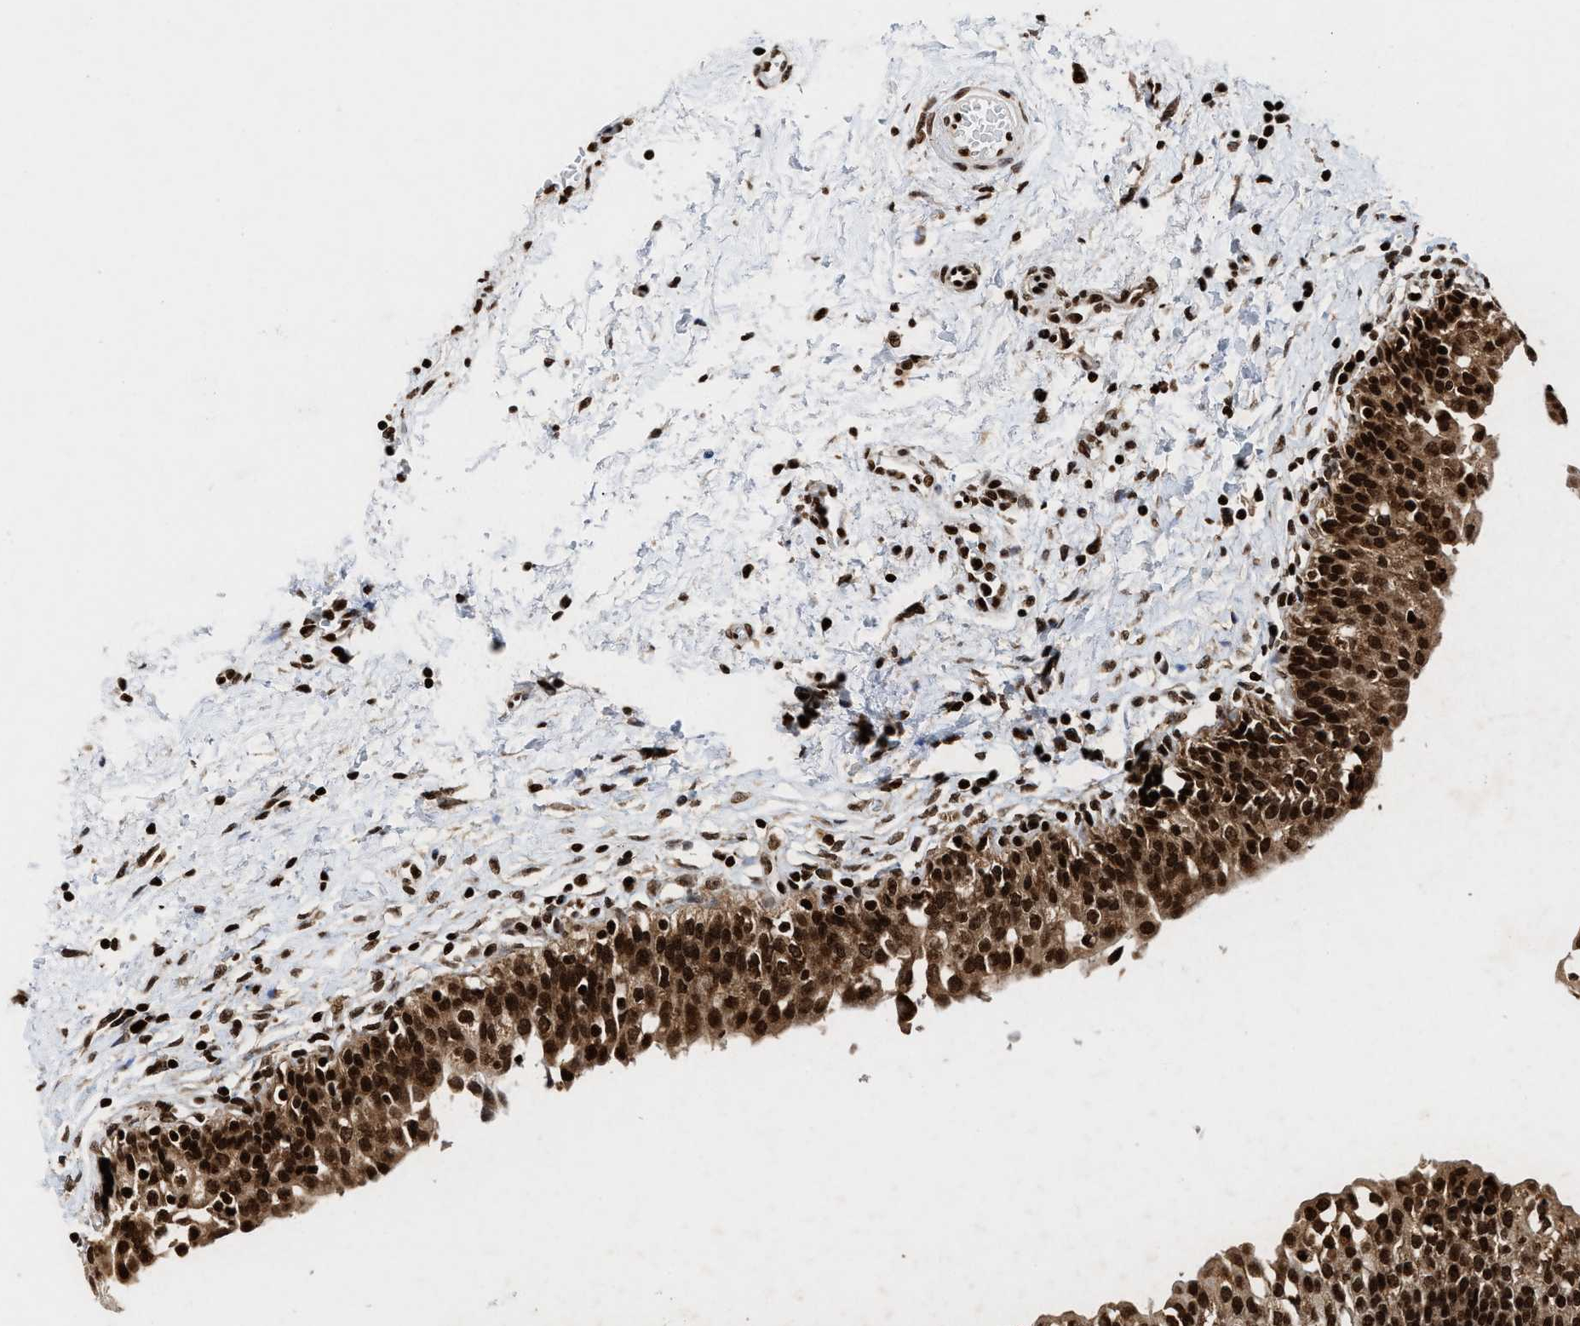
{"staining": {"intensity": "strong", "quantity": ">75%", "location": "cytoplasmic/membranous,nuclear"}, "tissue": "urinary bladder", "cell_type": "Urothelial cells", "image_type": "normal", "snomed": [{"axis": "morphology", "description": "Normal tissue, NOS"}, {"axis": "topography", "description": "Urinary bladder"}], "caption": "A micrograph of human urinary bladder stained for a protein exhibits strong cytoplasmic/membranous,nuclear brown staining in urothelial cells. Using DAB (brown) and hematoxylin (blue) stains, captured at high magnification using brightfield microscopy.", "gene": "ALYREF", "patient": {"sex": "male", "age": 55}}